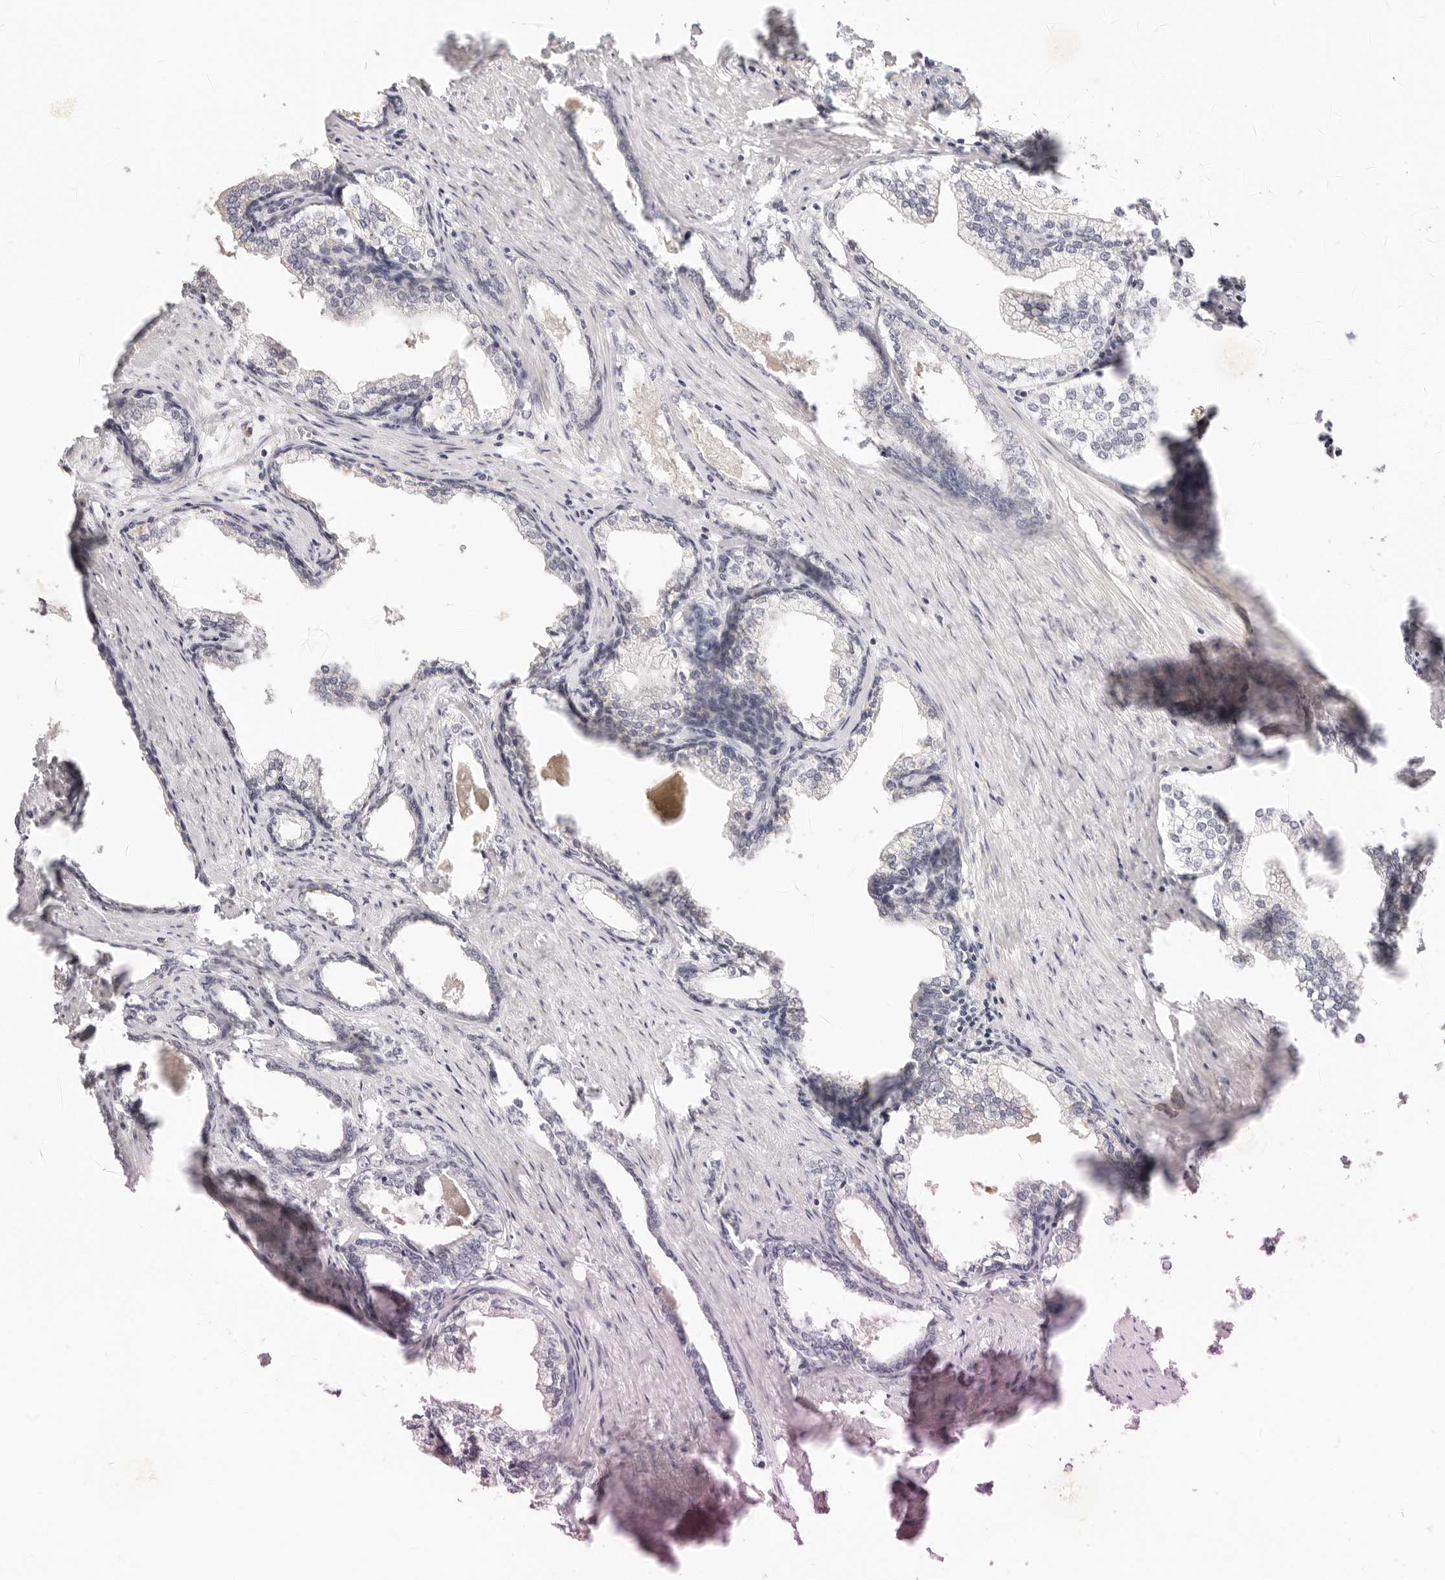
{"staining": {"intensity": "negative", "quantity": "none", "location": "none"}, "tissue": "prostate cancer", "cell_type": "Tumor cells", "image_type": "cancer", "snomed": [{"axis": "morphology", "description": "Adenocarcinoma, High grade"}, {"axis": "topography", "description": "Prostate"}], "caption": "The immunohistochemistry (IHC) photomicrograph has no significant positivity in tumor cells of prostate adenocarcinoma (high-grade) tissue.", "gene": "LTB4R2", "patient": {"sex": "male", "age": 58}}